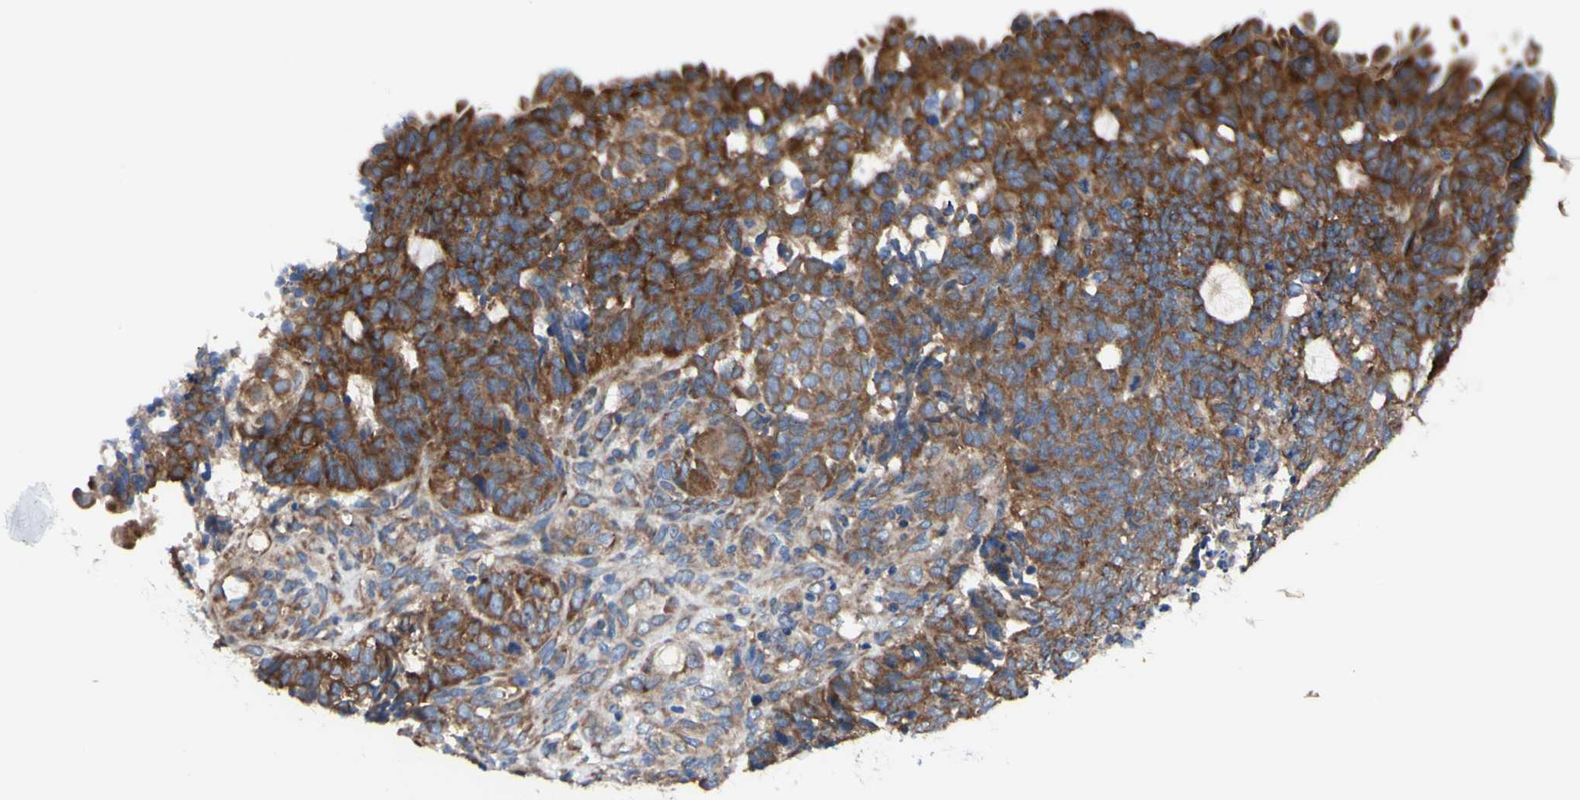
{"staining": {"intensity": "strong", "quantity": ">75%", "location": "cytoplasmic/membranous"}, "tissue": "endometrial cancer", "cell_type": "Tumor cells", "image_type": "cancer", "snomed": [{"axis": "morphology", "description": "Adenocarcinoma, NOS"}, {"axis": "topography", "description": "Endometrium"}], "caption": "Endometrial cancer tissue shows strong cytoplasmic/membranous staining in about >75% of tumor cells (Stains: DAB (3,3'-diaminobenzidine) in brown, nuclei in blue, Microscopy: brightfield microscopy at high magnification).", "gene": "FMR1", "patient": {"sex": "female", "age": 32}}